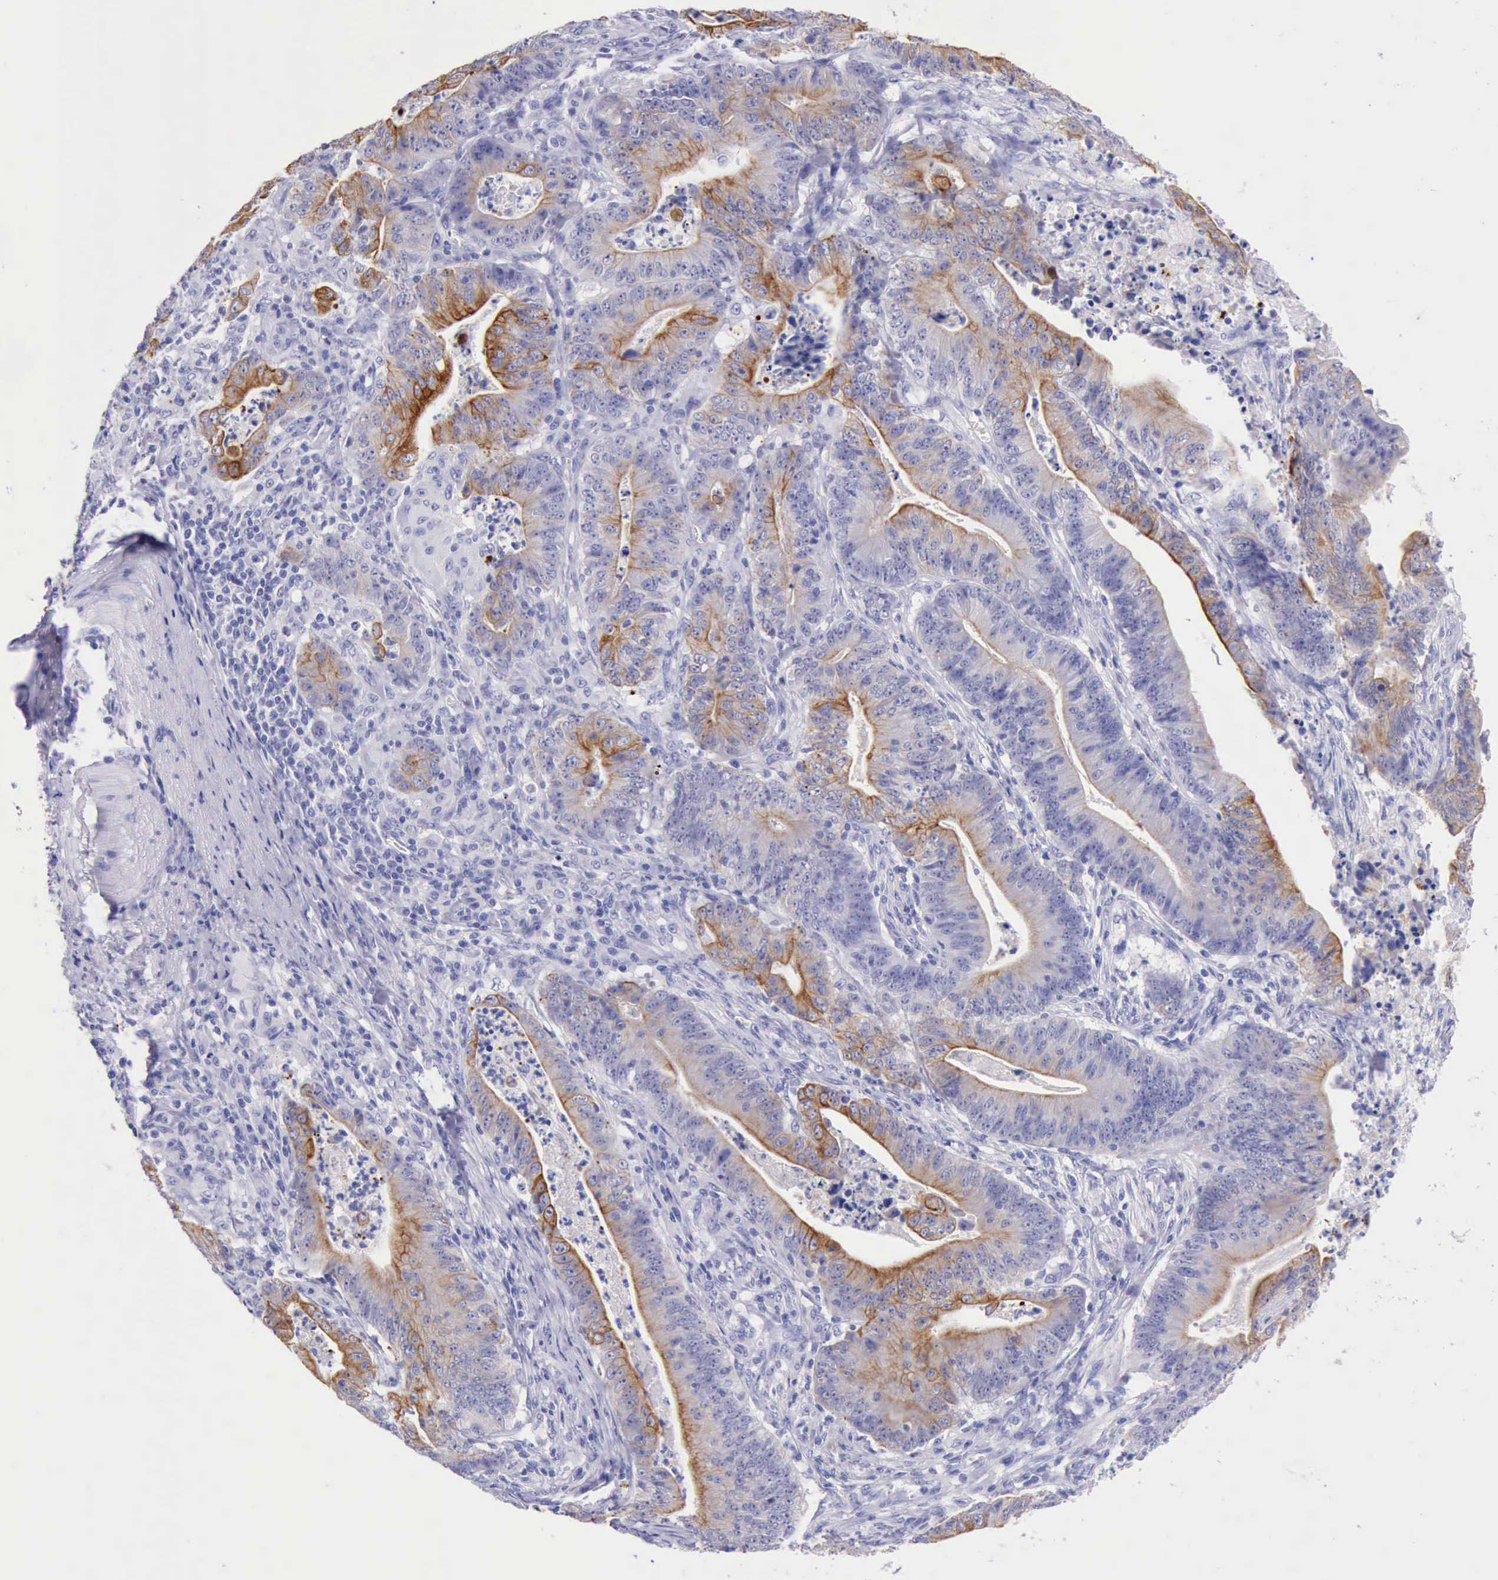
{"staining": {"intensity": "moderate", "quantity": "25%-75%", "location": "cytoplasmic/membranous"}, "tissue": "stomach cancer", "cell_type": "Tumor cells", "image_type": "cancer", "snomed": [{"axis": "morphology", "description": "Adenocarcinoma, NOS"}, {"axis": "topography", "description": "Stomach, lower"}], "caption": "Moderate cytoplasmic/membranous positivity for a protein is identified in about 25%-75% of tumor cells of stomach cancer using immunohistochemistry.", "gene": "KRT8", "patient": {"sex": "female", "age": 86}}